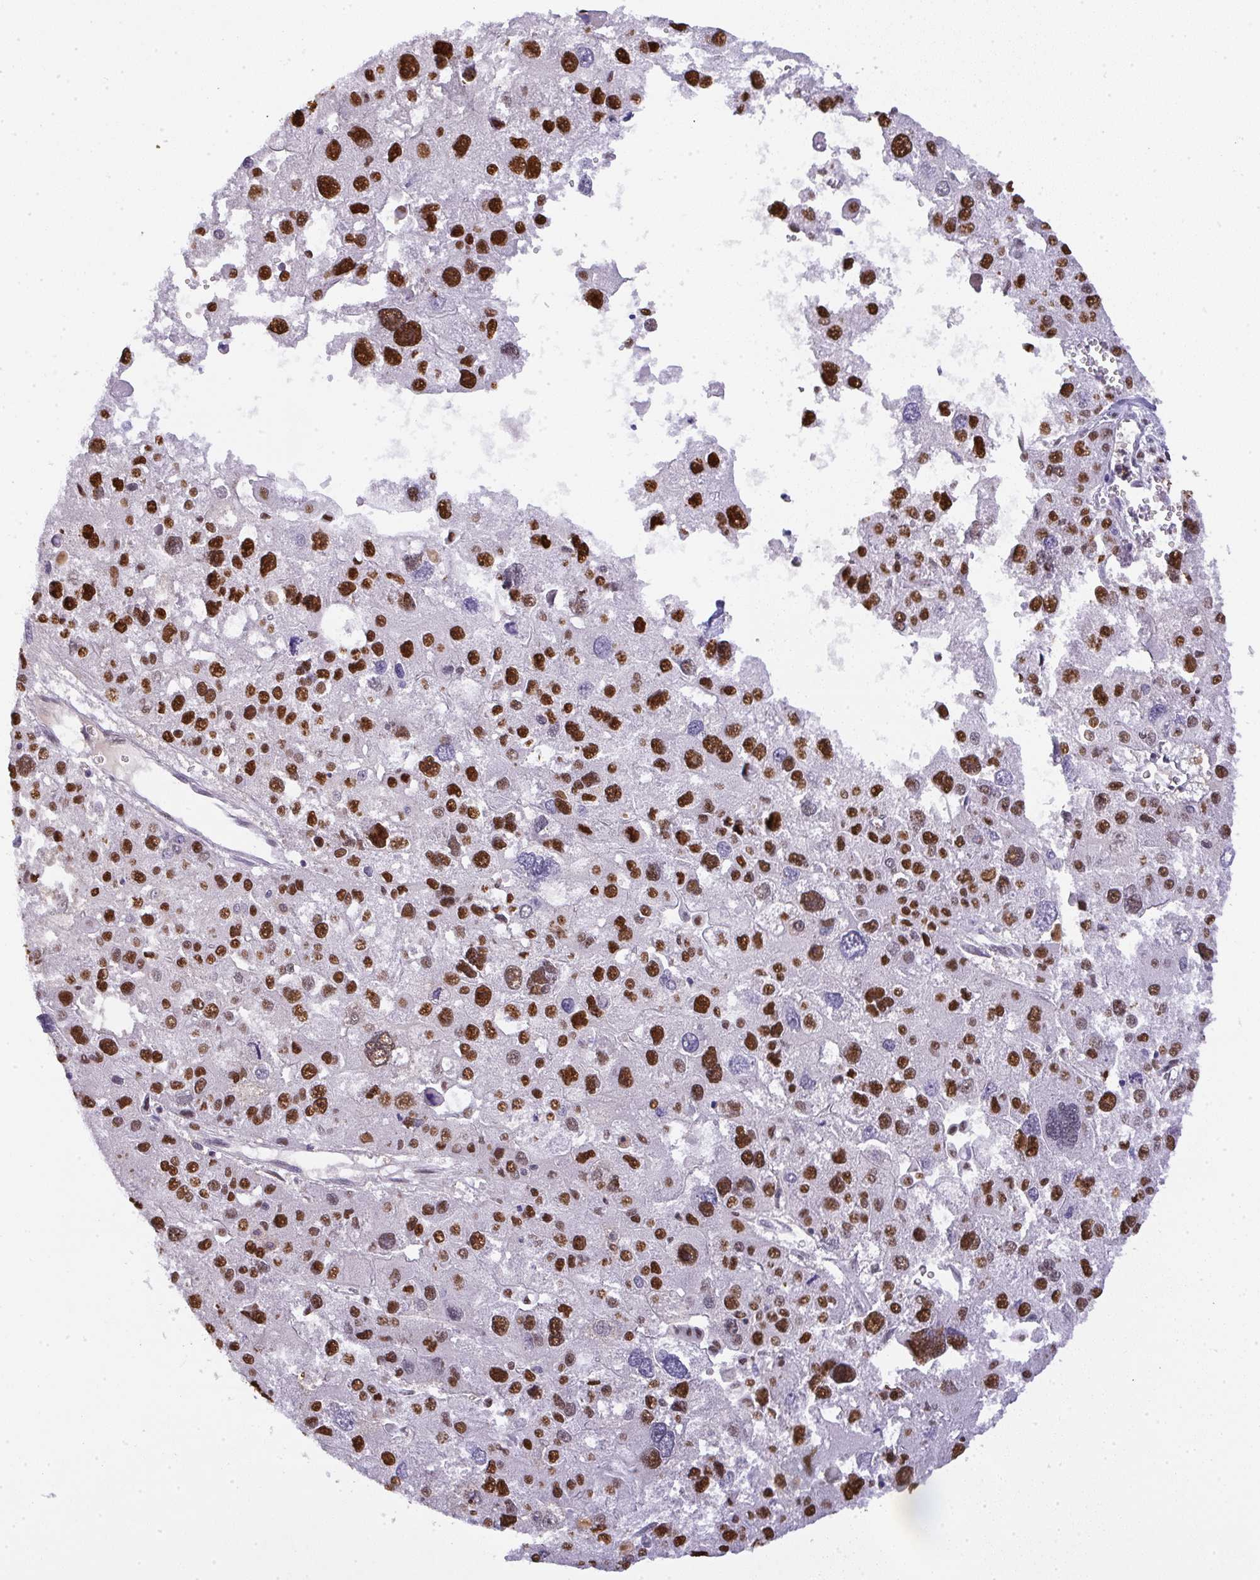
{"staining": {"intensity": "strong", "quantity": ">75%", "location": "nuclear"}, "tissue": "liver cancer", "cell_type": "Tumor cells", "image_type": "cancer", "snomed": [{"axis": "morphology", "description": "Carcinoma, Hepatocellular, NOS"}, {"axis": "topography", "description": "Liver"}], "caption": "Immunohistochemistry micrograph of neoplastic tissue: liver cancer (hepatocellular carcinoma) stained using immunohistochemistry shows high levels of strong protein expression localized specifically in the nuclear of tumor cells, appearing as a nuclear brown color.", "gene": "BBX", "patient": {"sex": "male", "age": 73}}